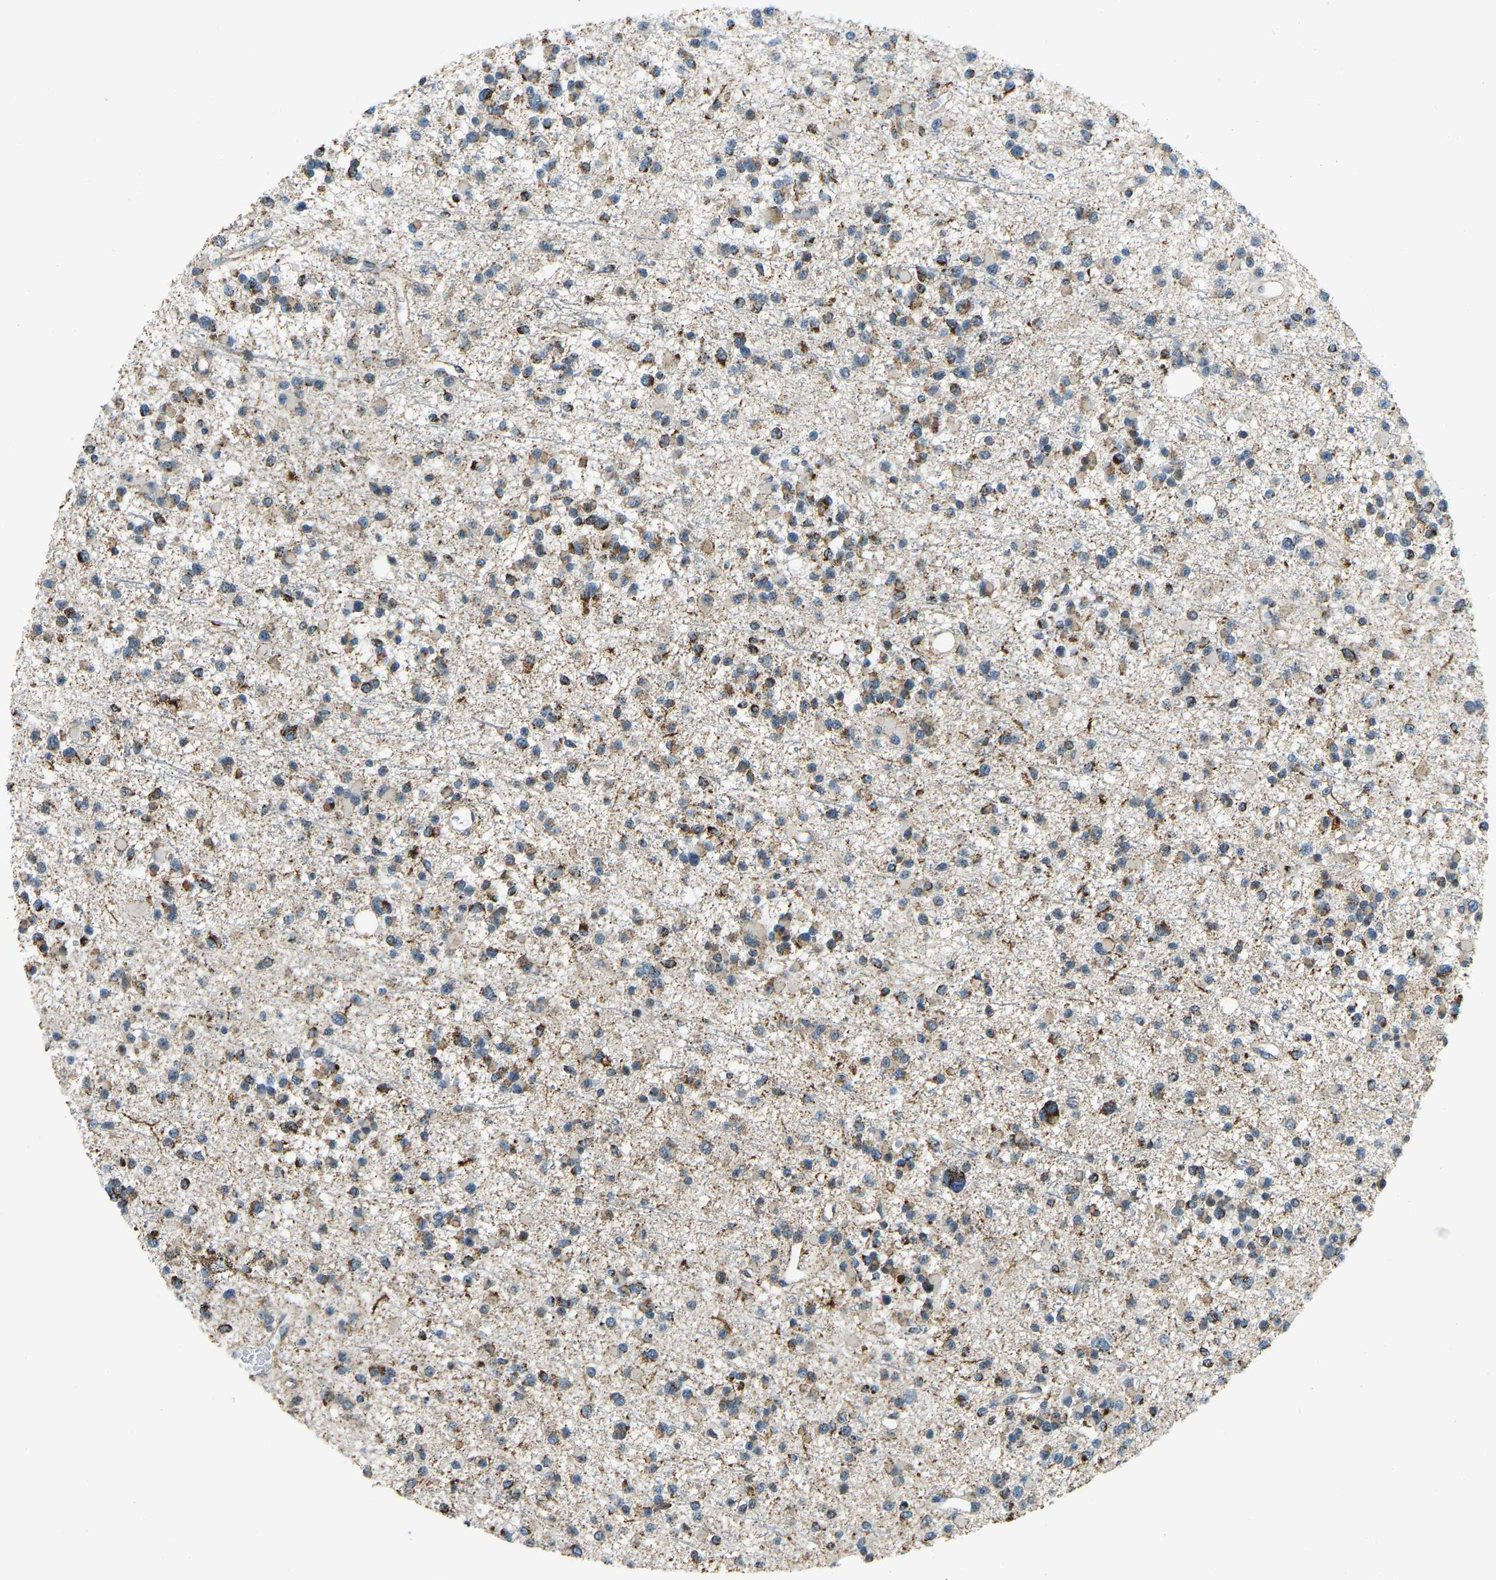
{"staining": {"intensity": "strong", "quantity": ">75%", "location": "cytoplasmic/membranous"}, "tissue": "glioma", "cell_type": "Tumor cells", "image_type": "cancer", "snomed": [{"axis": "morphology", "description": "Glioma, malignant, Low grade"}, {"axis": "topography", "description": "Brain"}], "caption": "Immunohistochemistry photomicrograph of malignant glioma (low-grade) stained for a protein (brown), which displays high levels of strong cytoplasmic/membranous staining in about >75% of tumor cells.", "gene": "RBM33", "patient": {"sex": "female", "age": 22}}